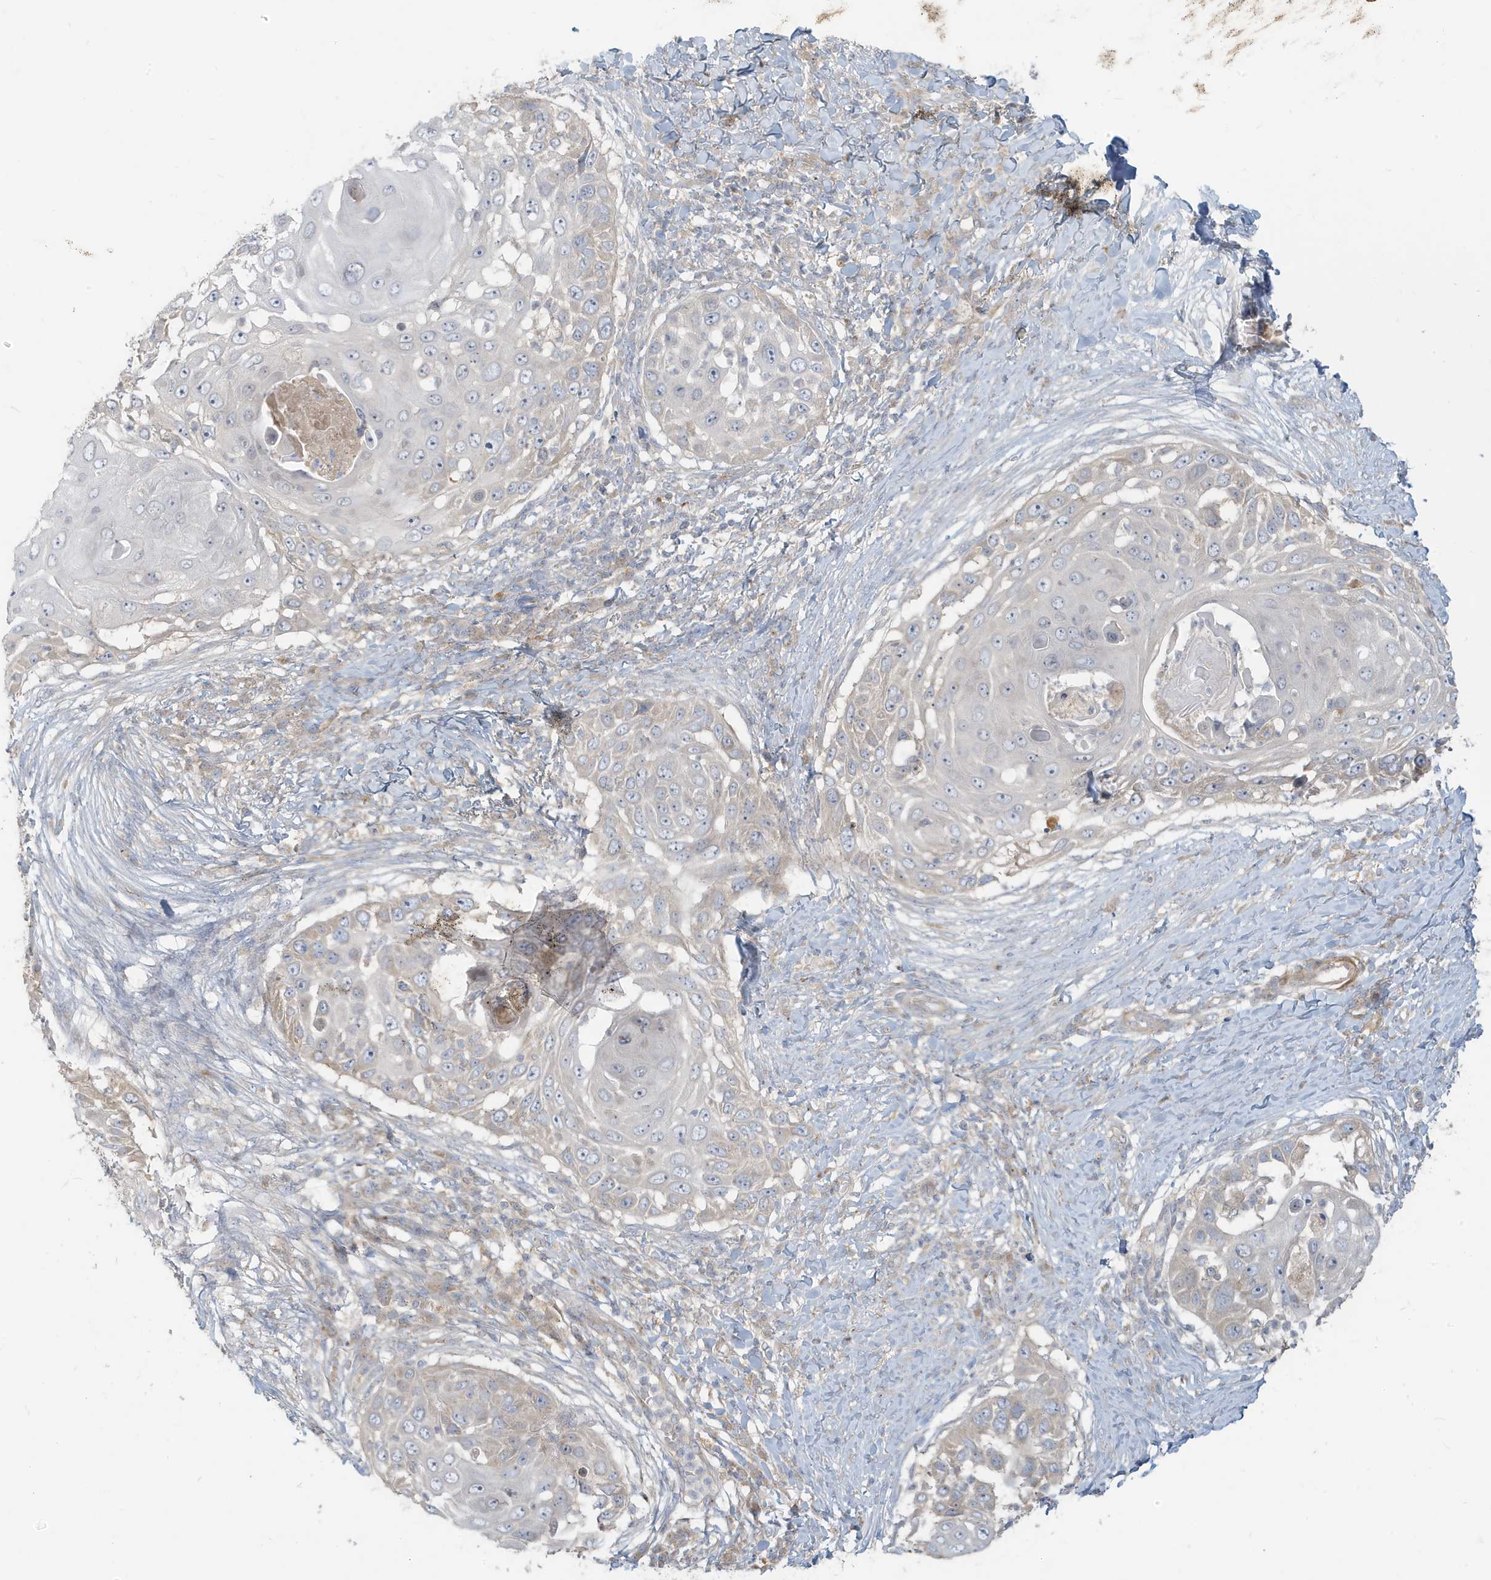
{"staining": {"intensity": "negative", "quantity": "none", "location": "none"}, "tissue": "skin cancer", "cell_type": "Tumor cells", "image_type": "cancer", "snomed": [{"axis": "morphology", "description": "Squamous cell carcinoma, NOS"}, {"axis": "topography", "description": "Skin"}], "caption": "A high-resolution image shows immunohistochemistry staining of skin cancer, which demonstrates no significant positivity in tumor cells.", "gene": "MCOLN1", "patient": {"sex": "female", "age": 44}}